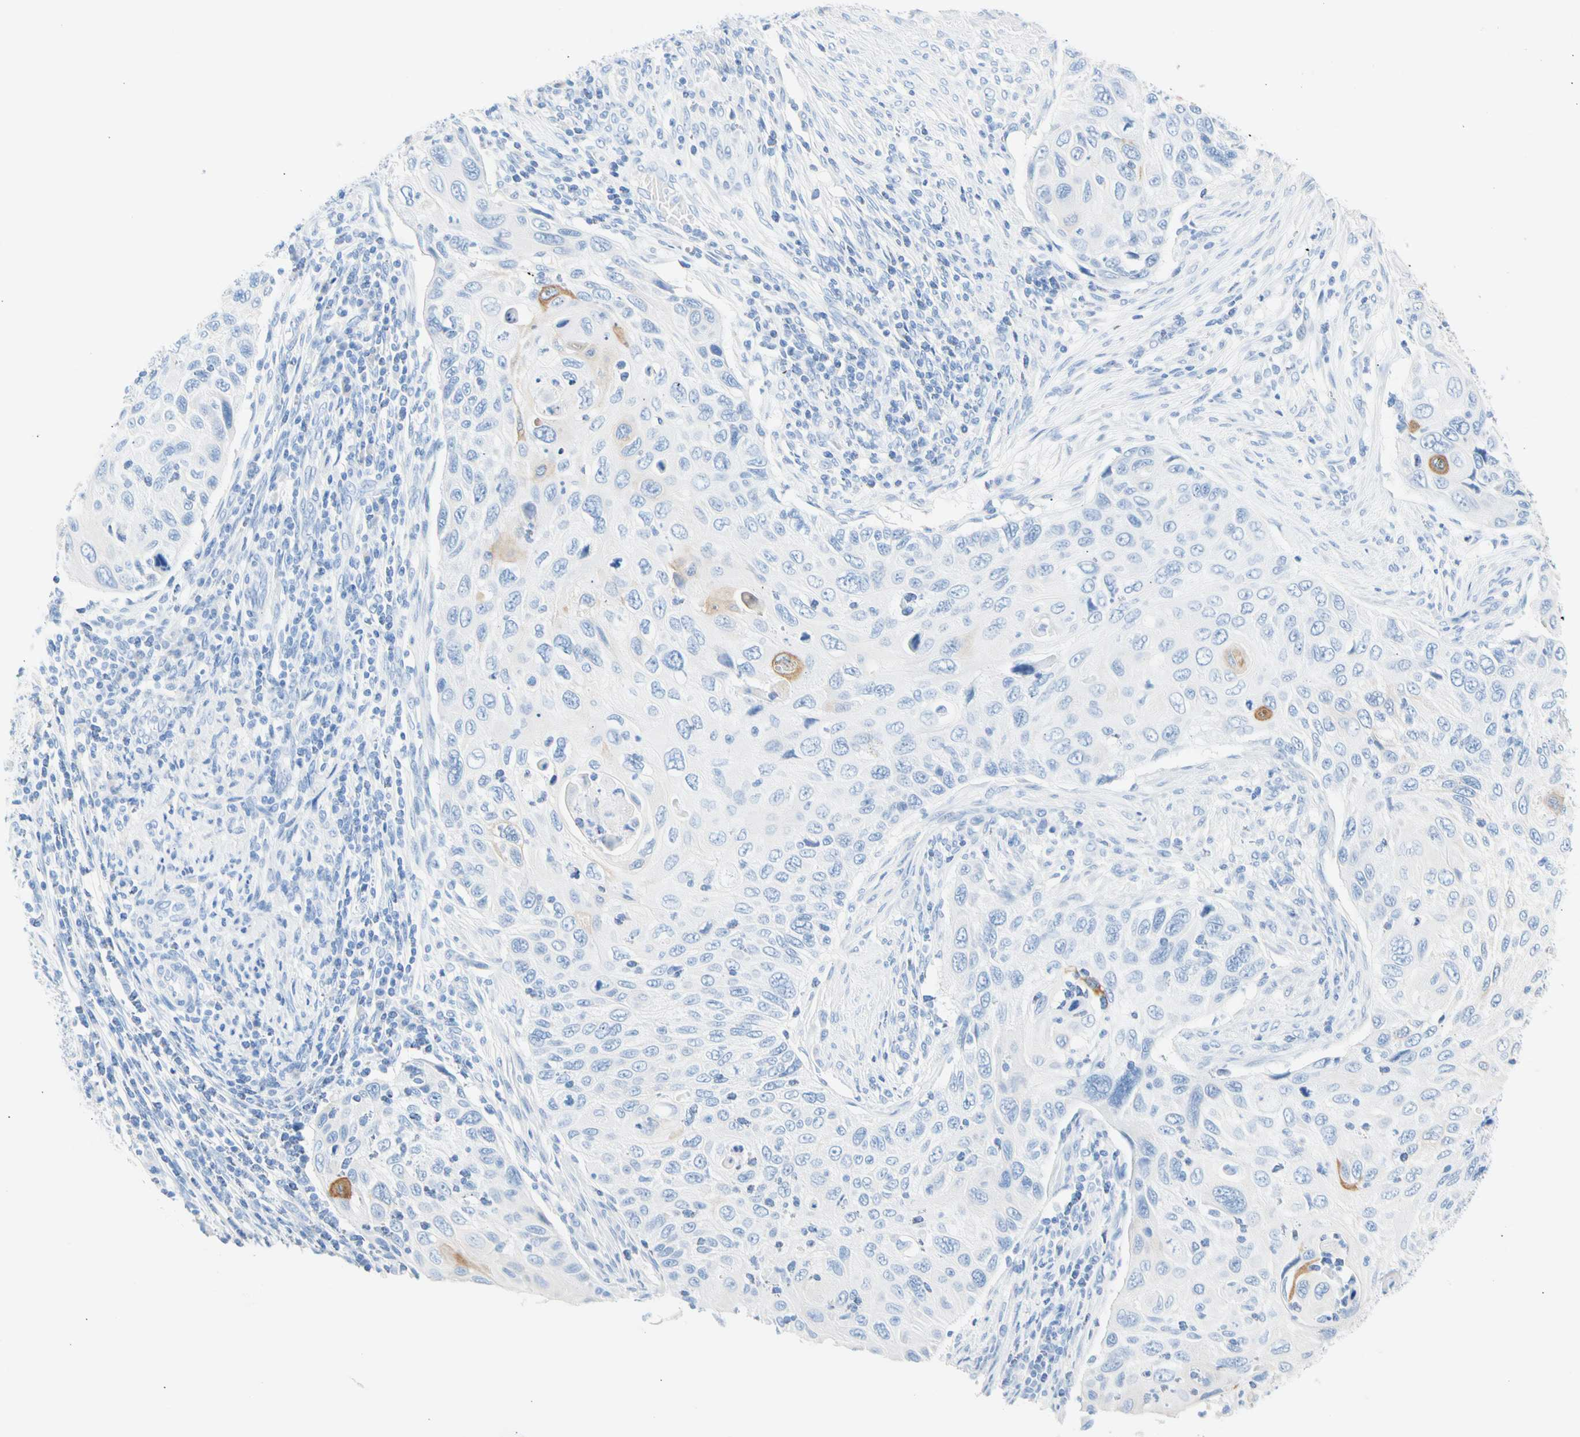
{"staining": {"intensity": "moderate", "quantity": "<25%", "location": "cytoplasmic/membranous"}, "tissue": "cervical cancer", "cell_type": "Tumor cells", "image_type": "cancer", "snomed": [{"axis": "morphology", "description": "Squamous cell carcinoma, NOS"}, {"axis": "topography", "description": "Cervix"}], "caption": "The micrograph displays immunohistochemical staining of squamous cell carcinoma (cervical). There is moderate cytoplasmic/membranous staining is identified in about <25% of tumor cells.", "gene": "CEL", "patient": {"sex": "female", "age": 70}}